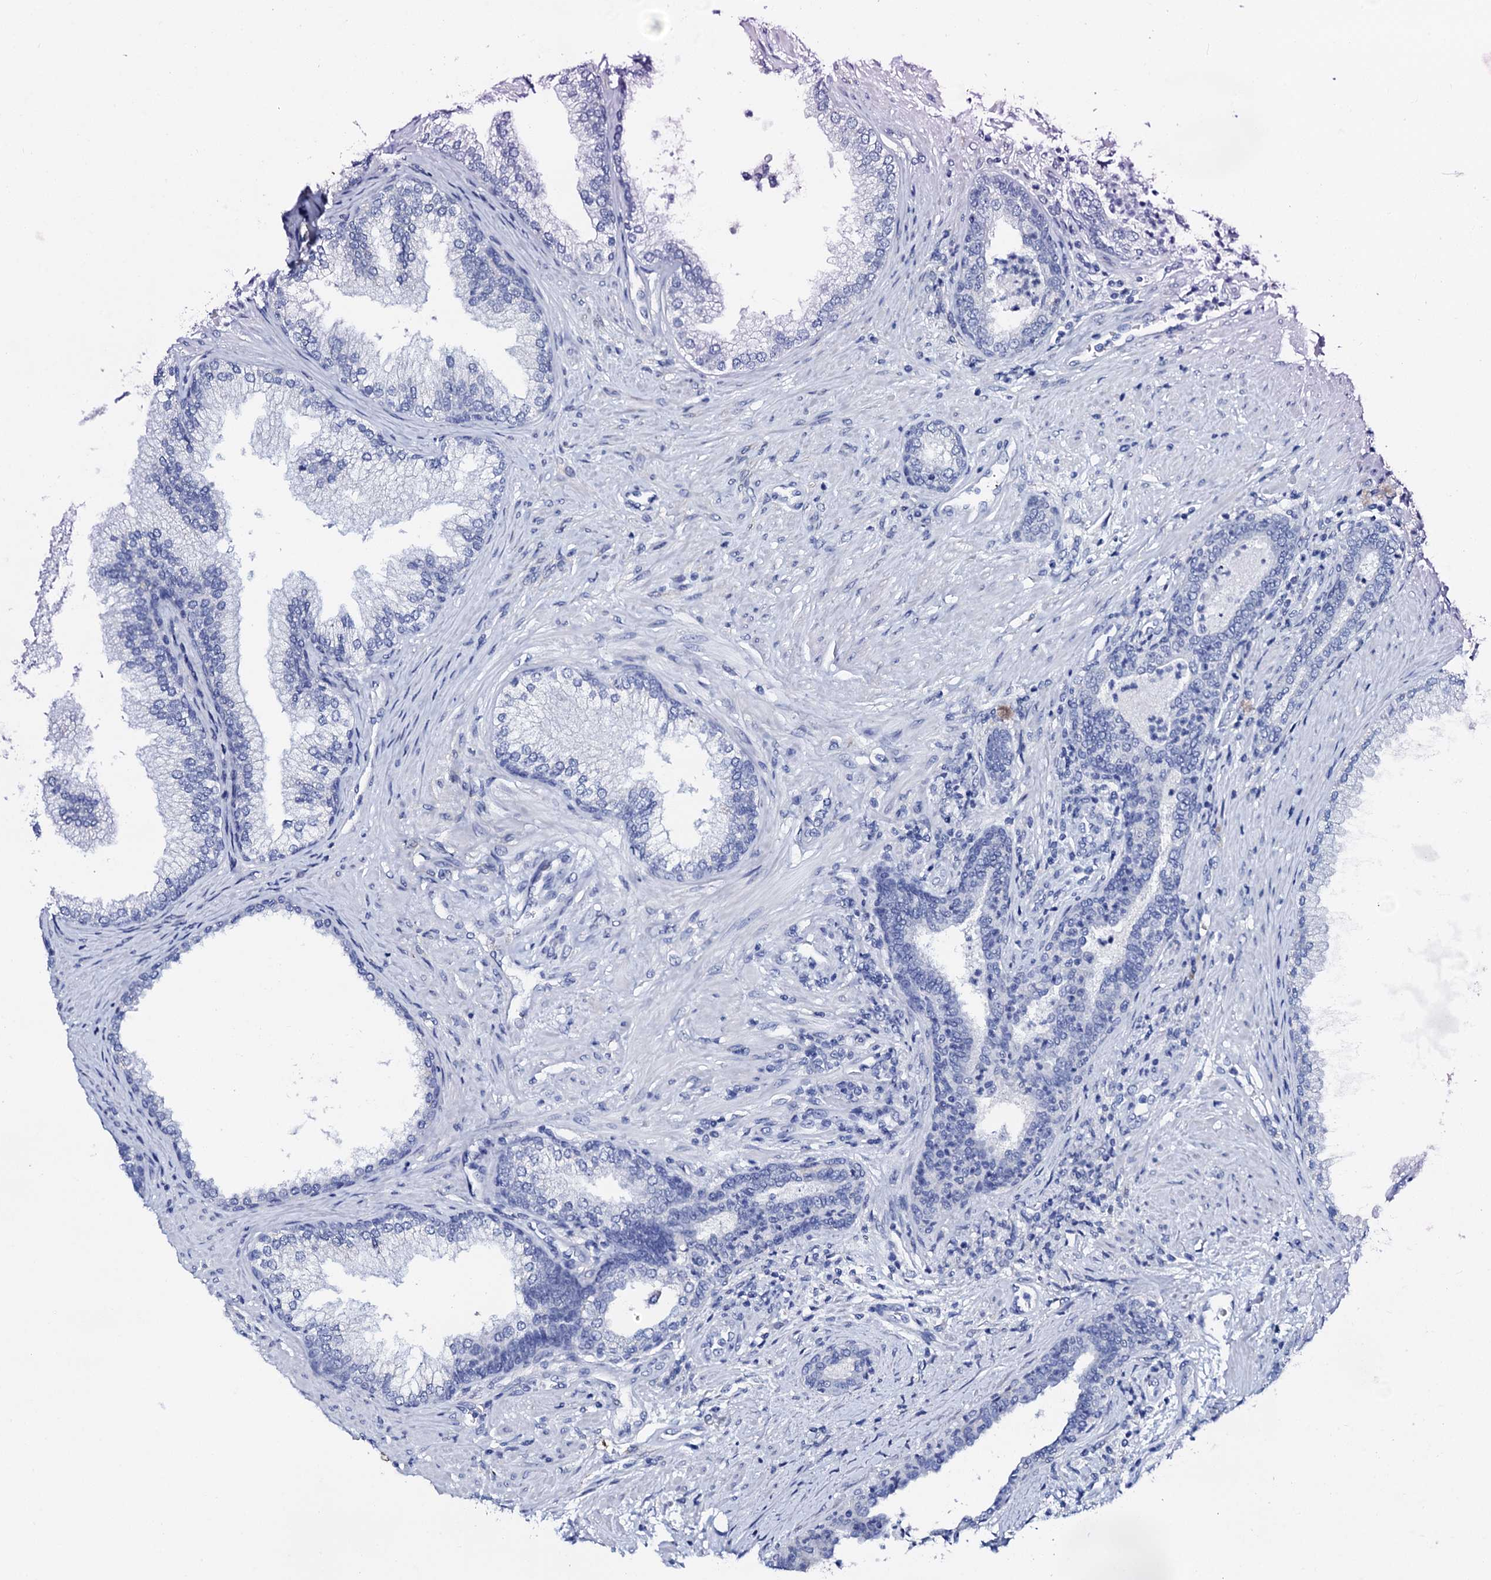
{"staining": {"intensity": "negative", "quantity": "none", "location": "none"}, "tissue": "prostate", "cell_type": "Glandular cells", "image_type": "normal", "snomed": [{"axis": "morphology", "description": "Normal tissue, NOS"}, {"axis": "topography", "description": "Prostate"}], "caption": "This is a image of immunohistochemistry staining of normal prostate, which shows no positivity in glandular cells. (DAB (3,3'-diaminobenzidine) immunohistochemistry (IHC) visualized using brightfield microscopy, high magnification).", "gene": "AMER2", "patient": {"sex": "male", "age": 76}}